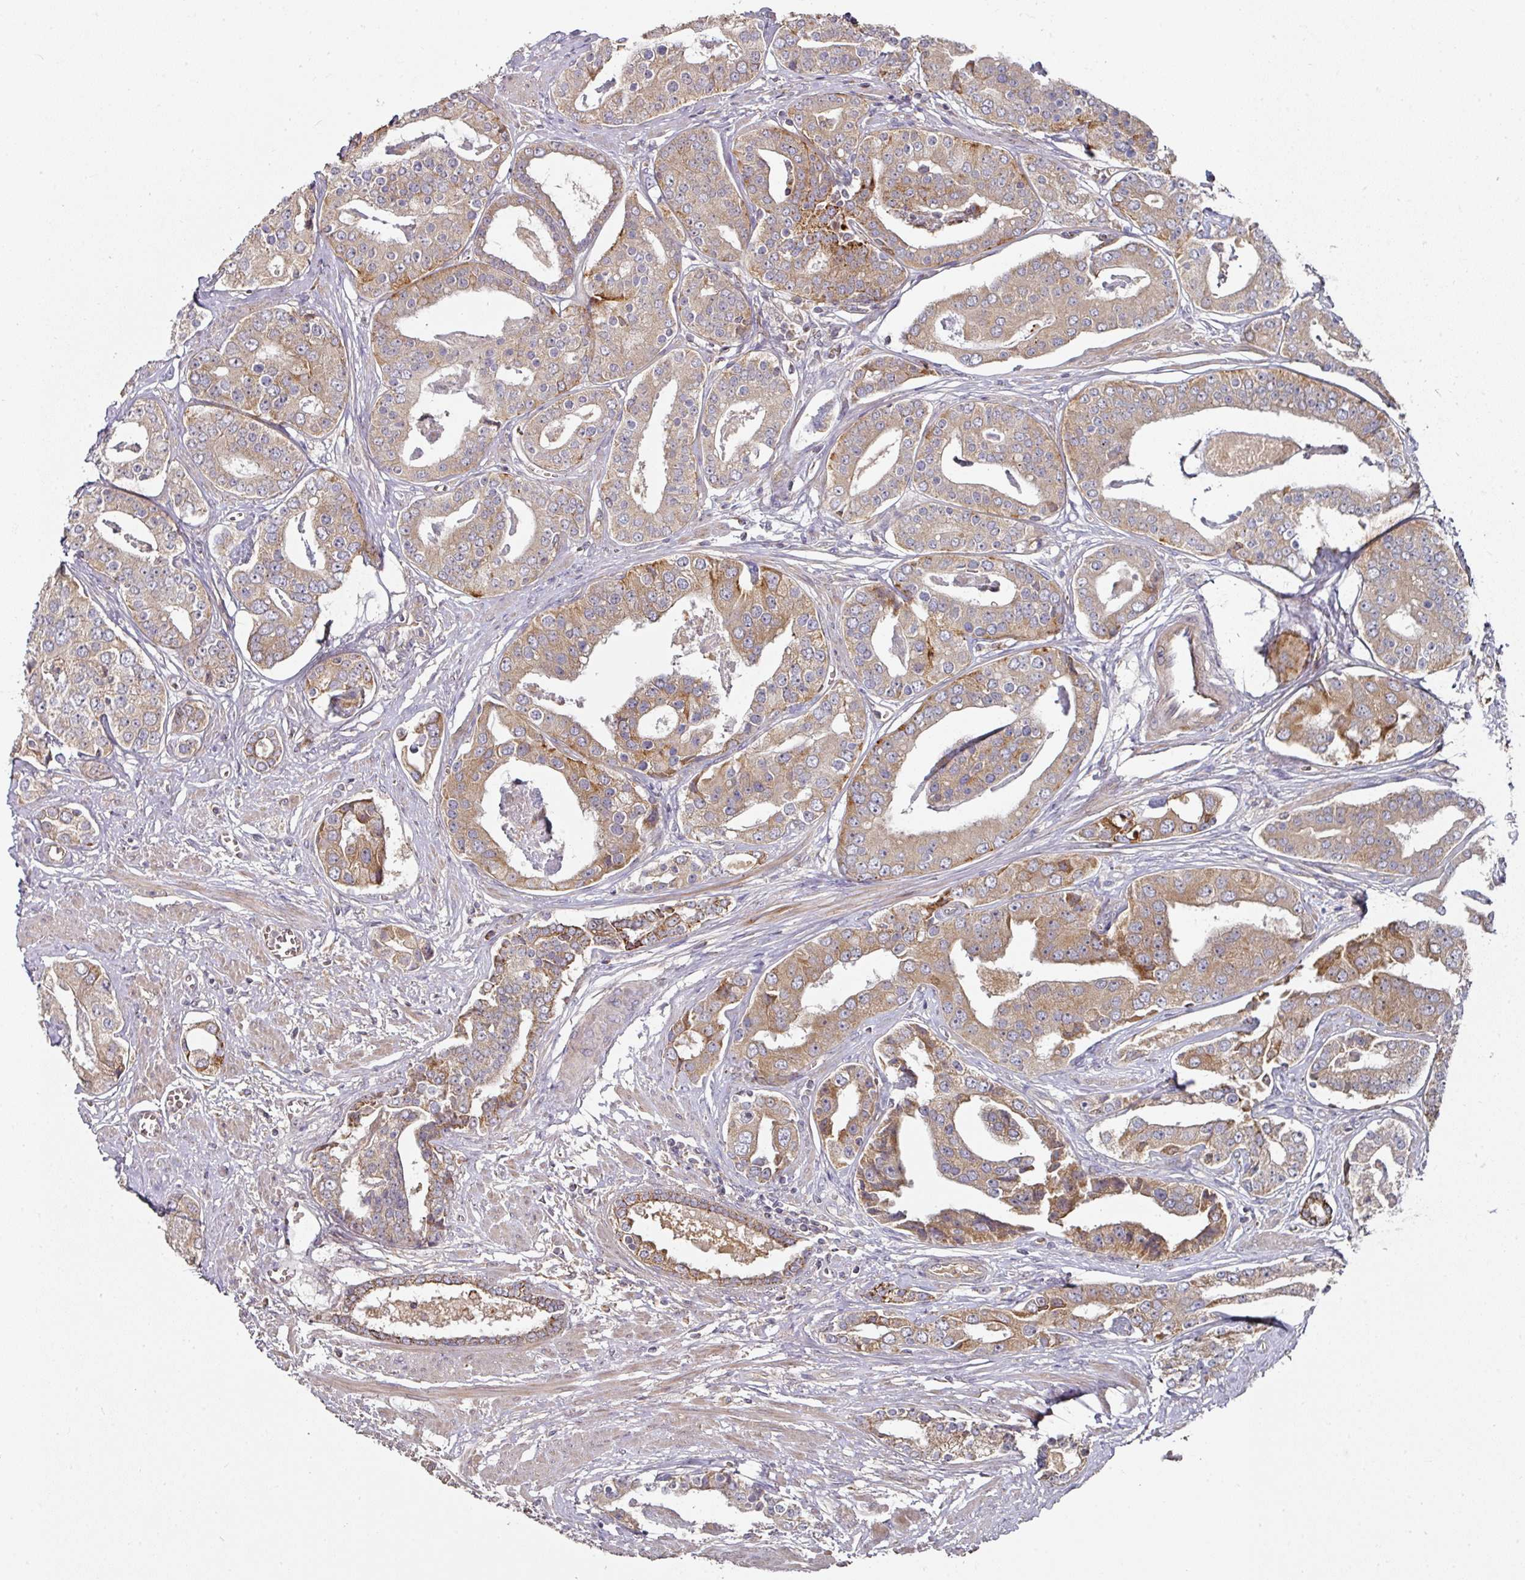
{"staining": {"intensity": "moderate", "quantity": ">75%", "location": "cytoplasmic/membranous"}, "tissue": "prostate cancer", "cell_type": "Tumor cells", "image_type": "cancer", "snomed": [{"axis": "morphology", "description": "Adenocarcinoma, High grade"}, {"axis": "topography", "description": "Prostate"}], "caption": "Immunohistochemical staining of prostate cancer shows medium levels of moderate cytoplasmic/membranous protein staining in about >75% of tumor cells.", "gene": "DNAJC7", "patient": {"sex": "male", "age": 71}}